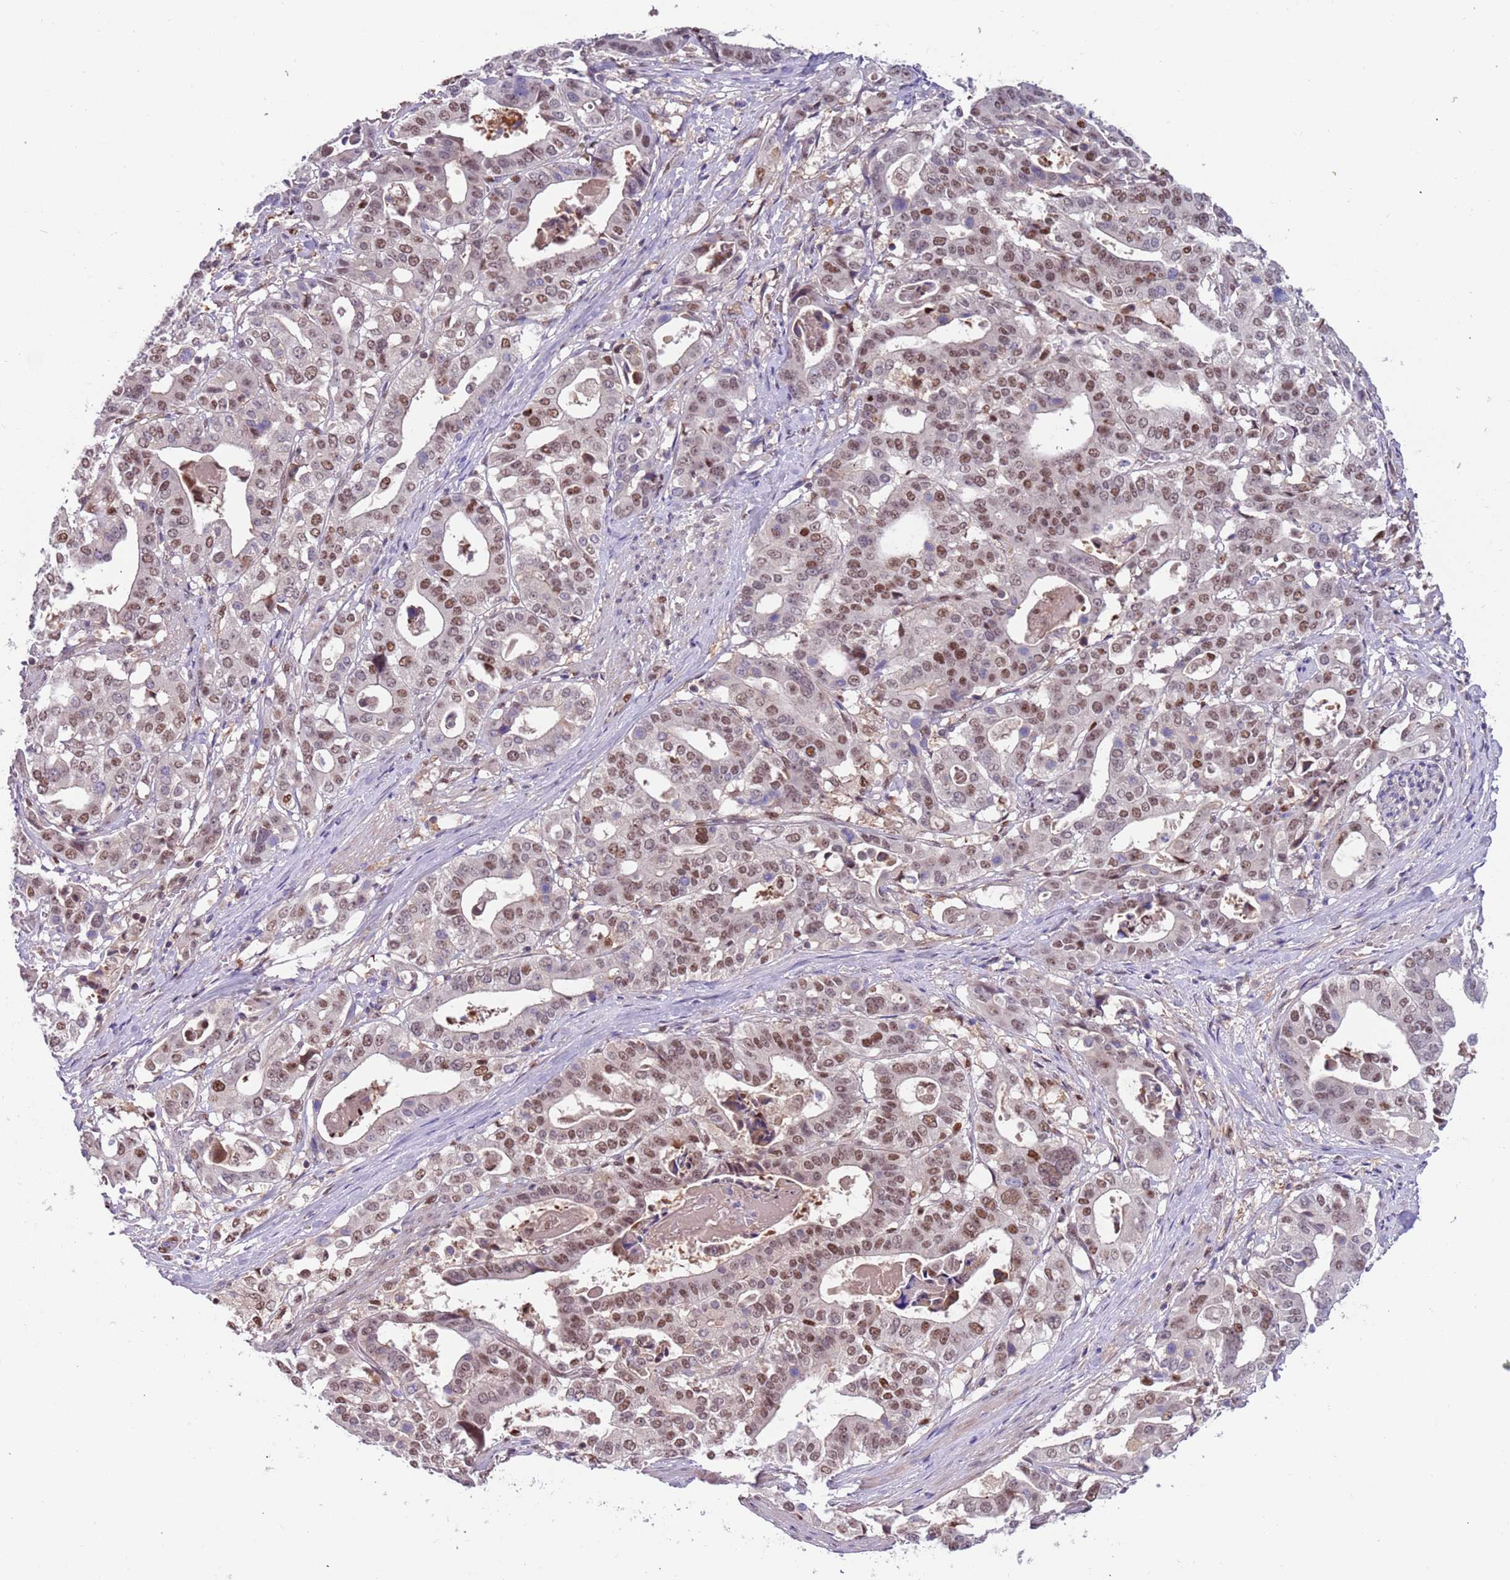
{"staining": {"intensity": "moderate", "quantity": ">75%", "location": "nuclear"}, "tissue": "stomach cancer", "cell_type": "Tumor cells", "image_type": "cancer", "snomed": [{"axis": "morphology", "description": "Adenocarcinoma, NOS"}, {"axis": "topography", "description": "Stomach"}], "caption": "Protein expression analysis of human stomach cancer (adenocarcinoma) reveals moderate nuclear positivity in approximately >75% of tumor cells.", "gene": "RMND5B", "patient": {"sex": "male", "age": 48}}